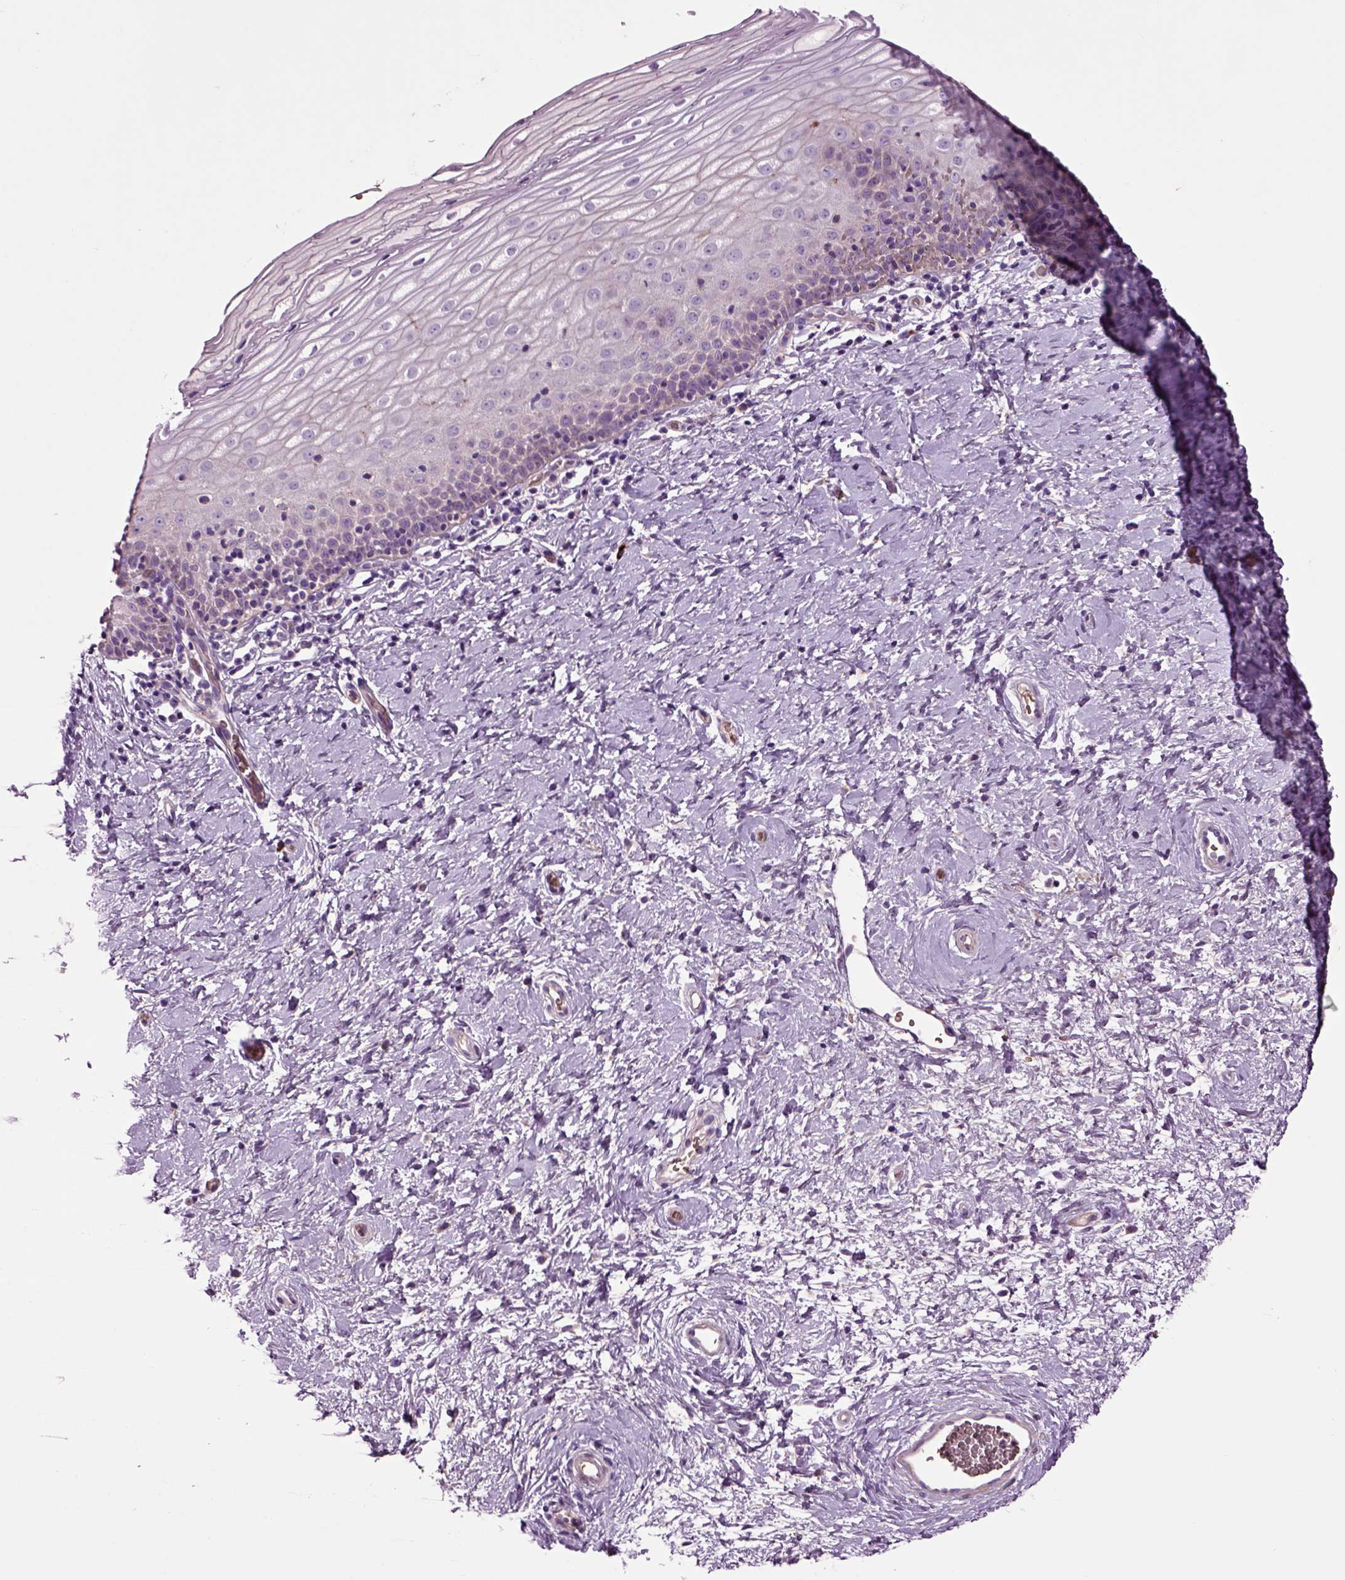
{"staining": {"intensity": "negative", "quantity": "none", "location": "none"}, "tissue": "cervix", "cell_type": "Glandular cells", "image_type": "normal", "snomed": [{"axis": "morphology", "description": "Normal tissue, NOS"}, {"axis": "topography", "description": "Cervix"}], "caption": "High power microscopy histopathology image of an immunohistochemistry photomicrograph of normal cervix, revealing no significant positivity in glandular cells. (DAB immunohistochemistry visualized using brightfield microscopy, high magnification).", "gene": "SPON1", "patient": {"sex": "female", "age": 37}}